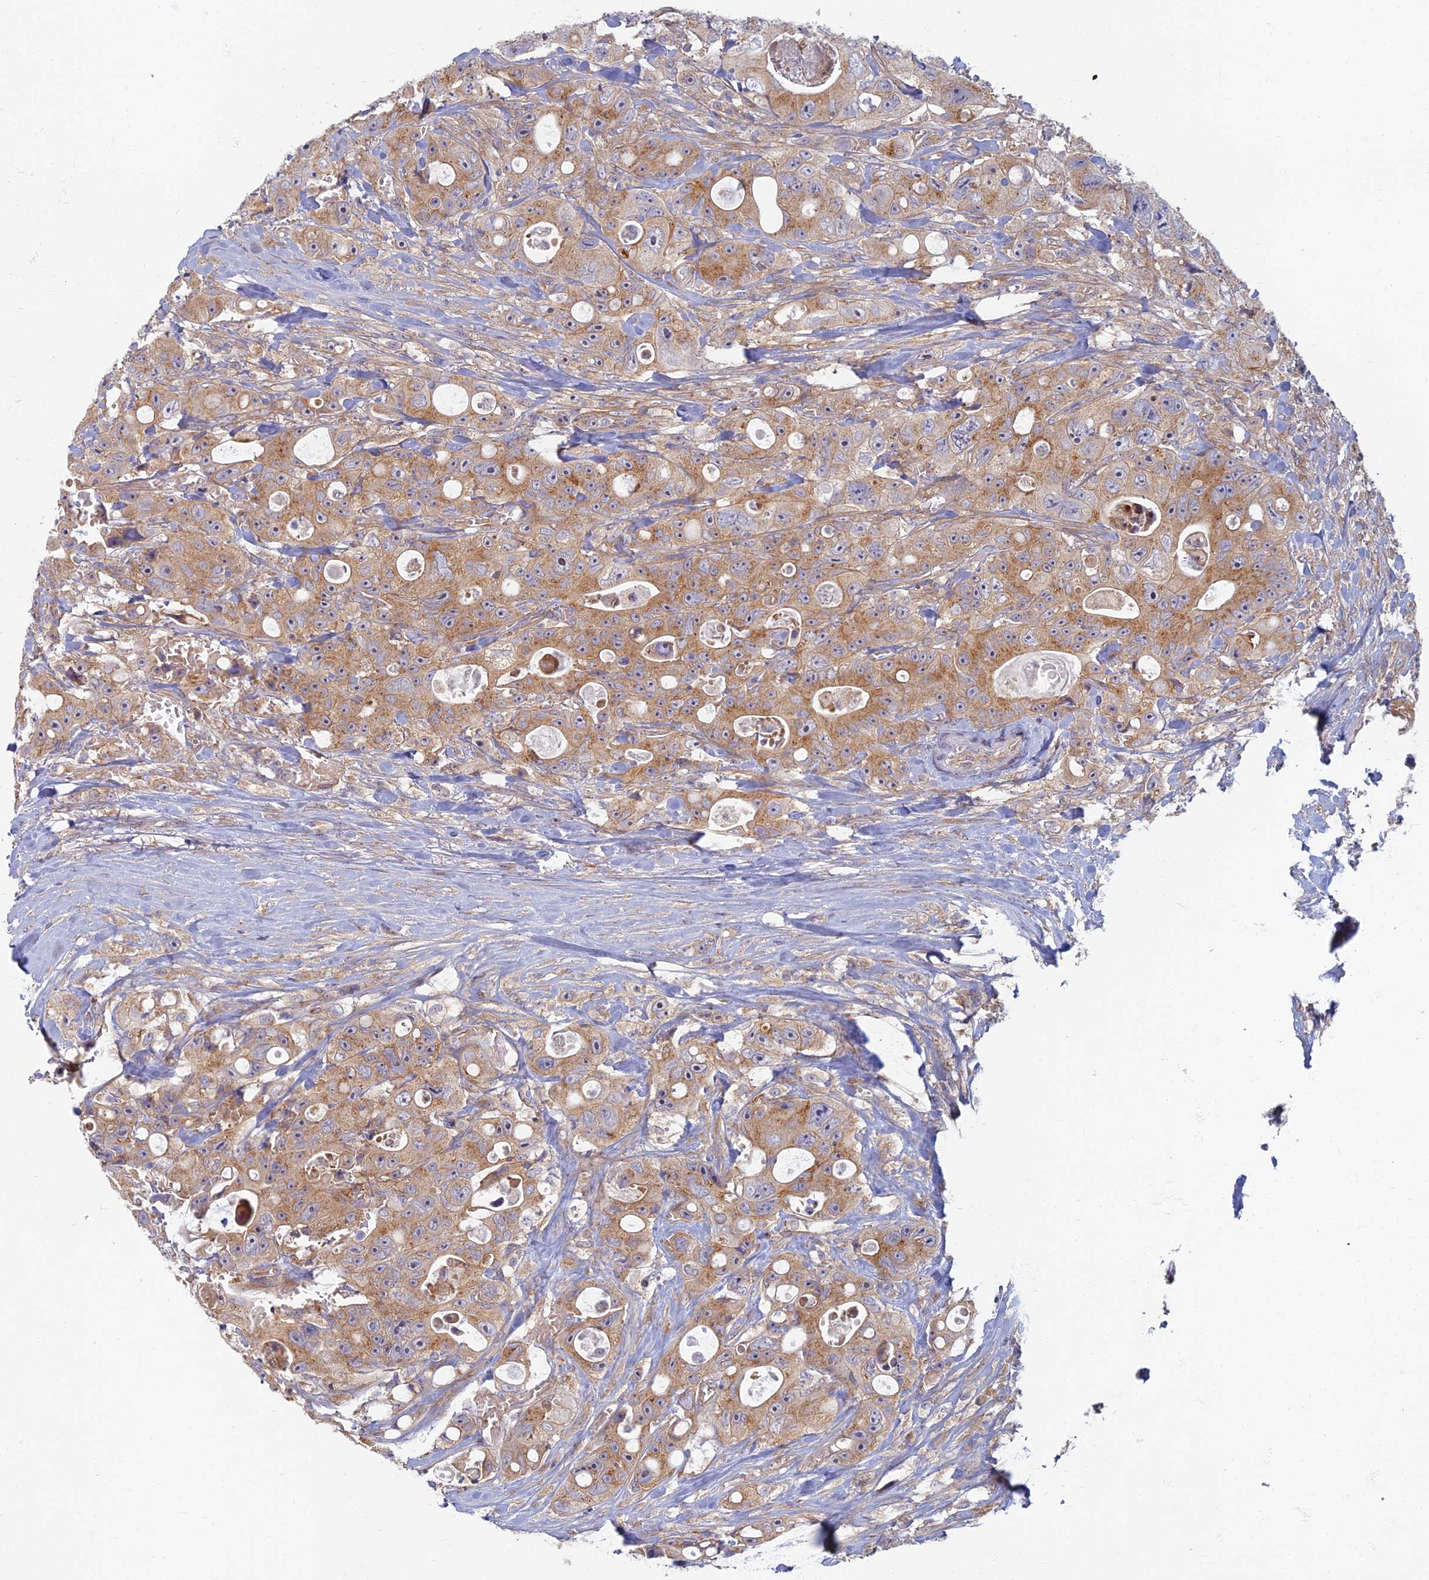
{"staining": {"intensity": "moderate", "quantity": ">75%", "location": "cytoplasmic/membranous"}, "tissue": "colorectal cancer", "cell_type": "Tumor cells", "image_type": "cancer", "snomed": [{"axis": "morphology", "description": "Adenocarcinoma, NOS"}, {"axis": "topography", "description": "Colon"}], "caption": "Tumor cells display moderate cytoplasmic/membranous expression in approximately >75% of cells in colorectal cancer.", "gene": "PROX2", "patient": {"sex": "female", "age": 46}}